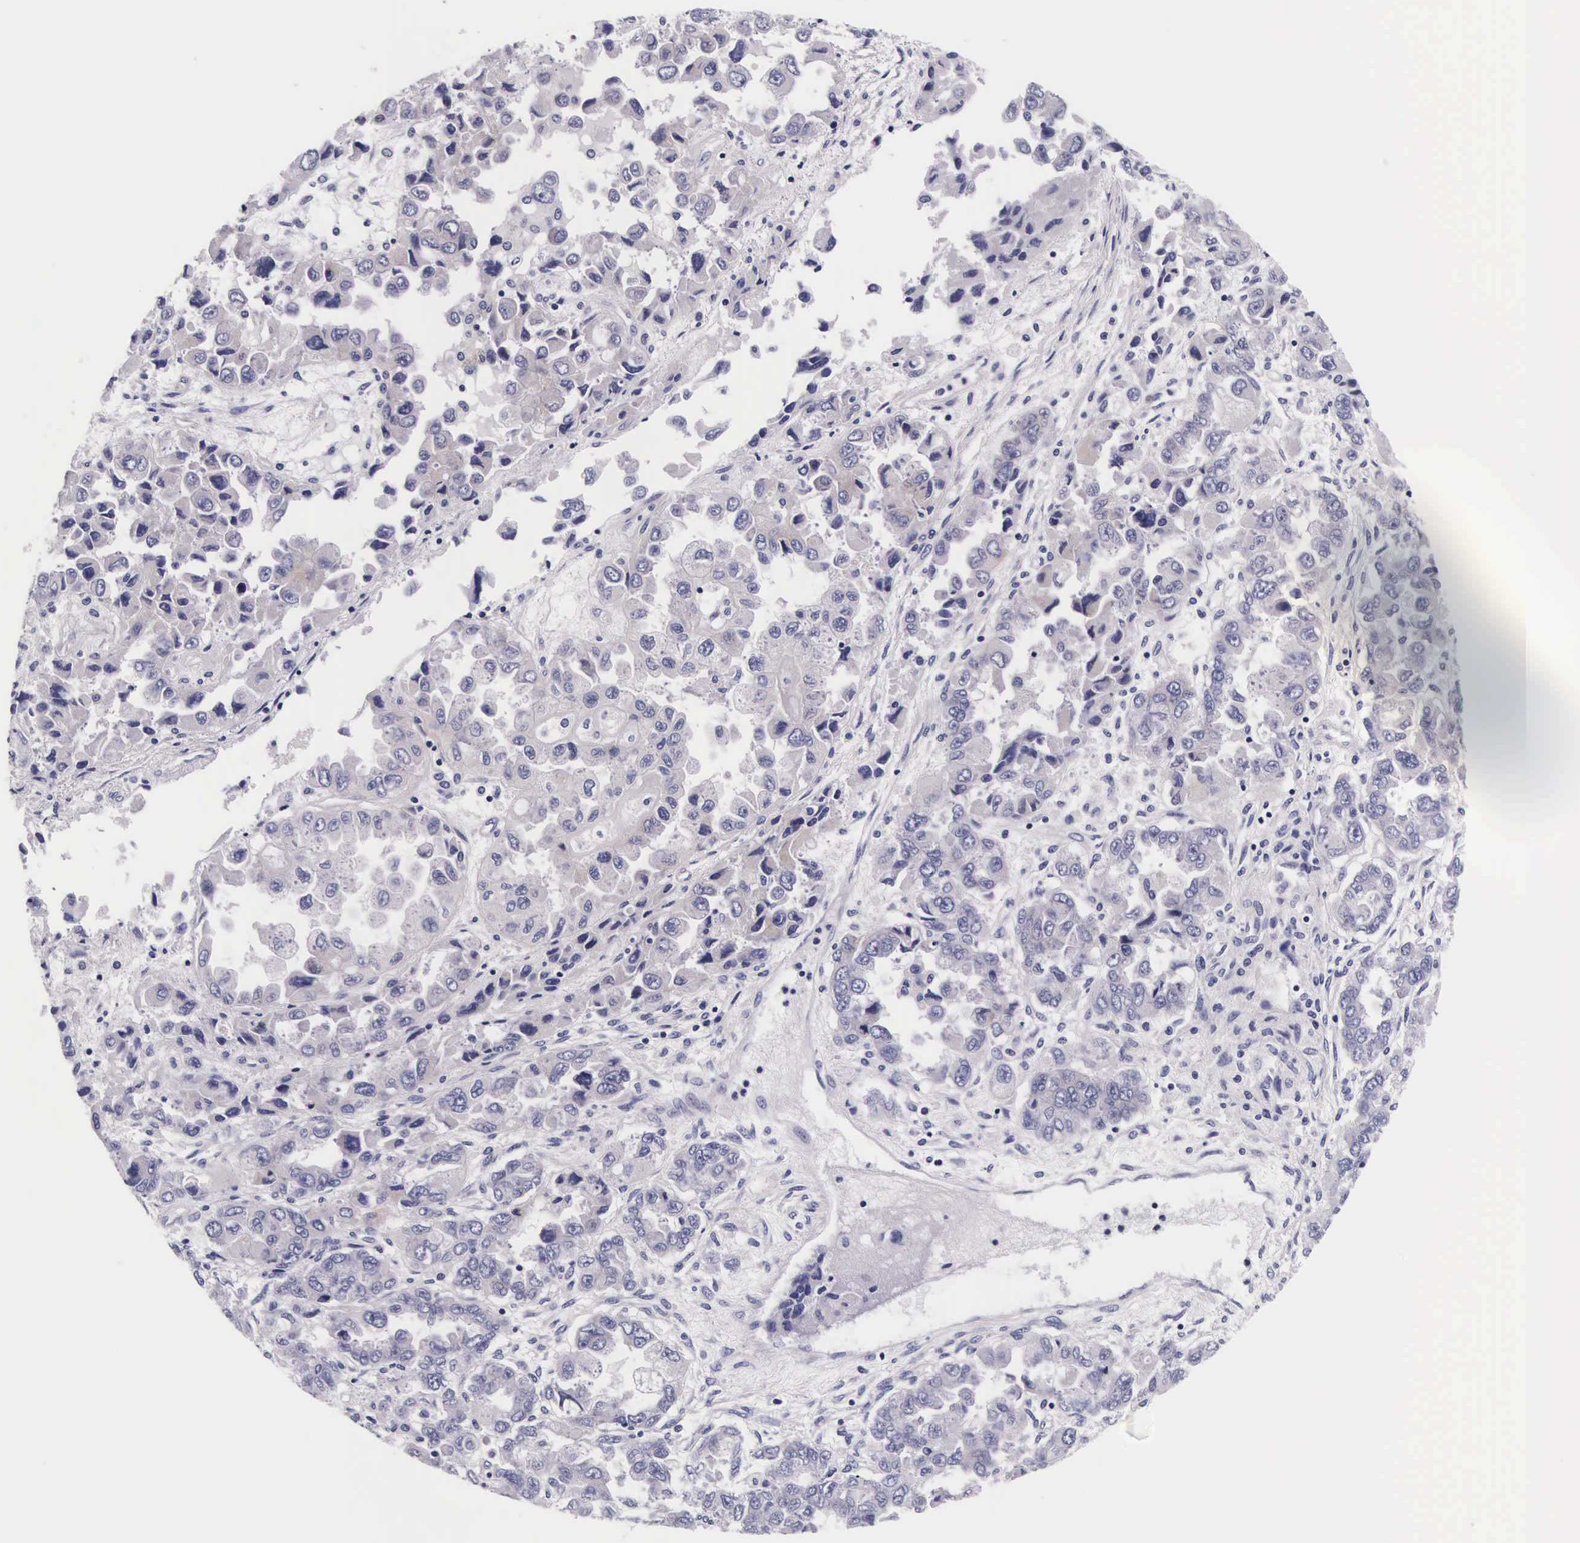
{"staining": {"intensity": "negative", "quantity": "none", "location": "none"}, "tissue": "ovarian cancer", "cell_type": "Tumor cells", "image_type": "cancer", "snomed": [{"axis": "morphology", "description": "Cystadenocarcinoma, serous, NOS"}, {"axis": "topography", "description": "Ovary"}], "caption": "The micrograph displays no staining of tumor cells in ovarian cancer (serous cystadenocarcinoma).", "gene": "UPRT", "patient": {"sex": "female", "age": 84}}